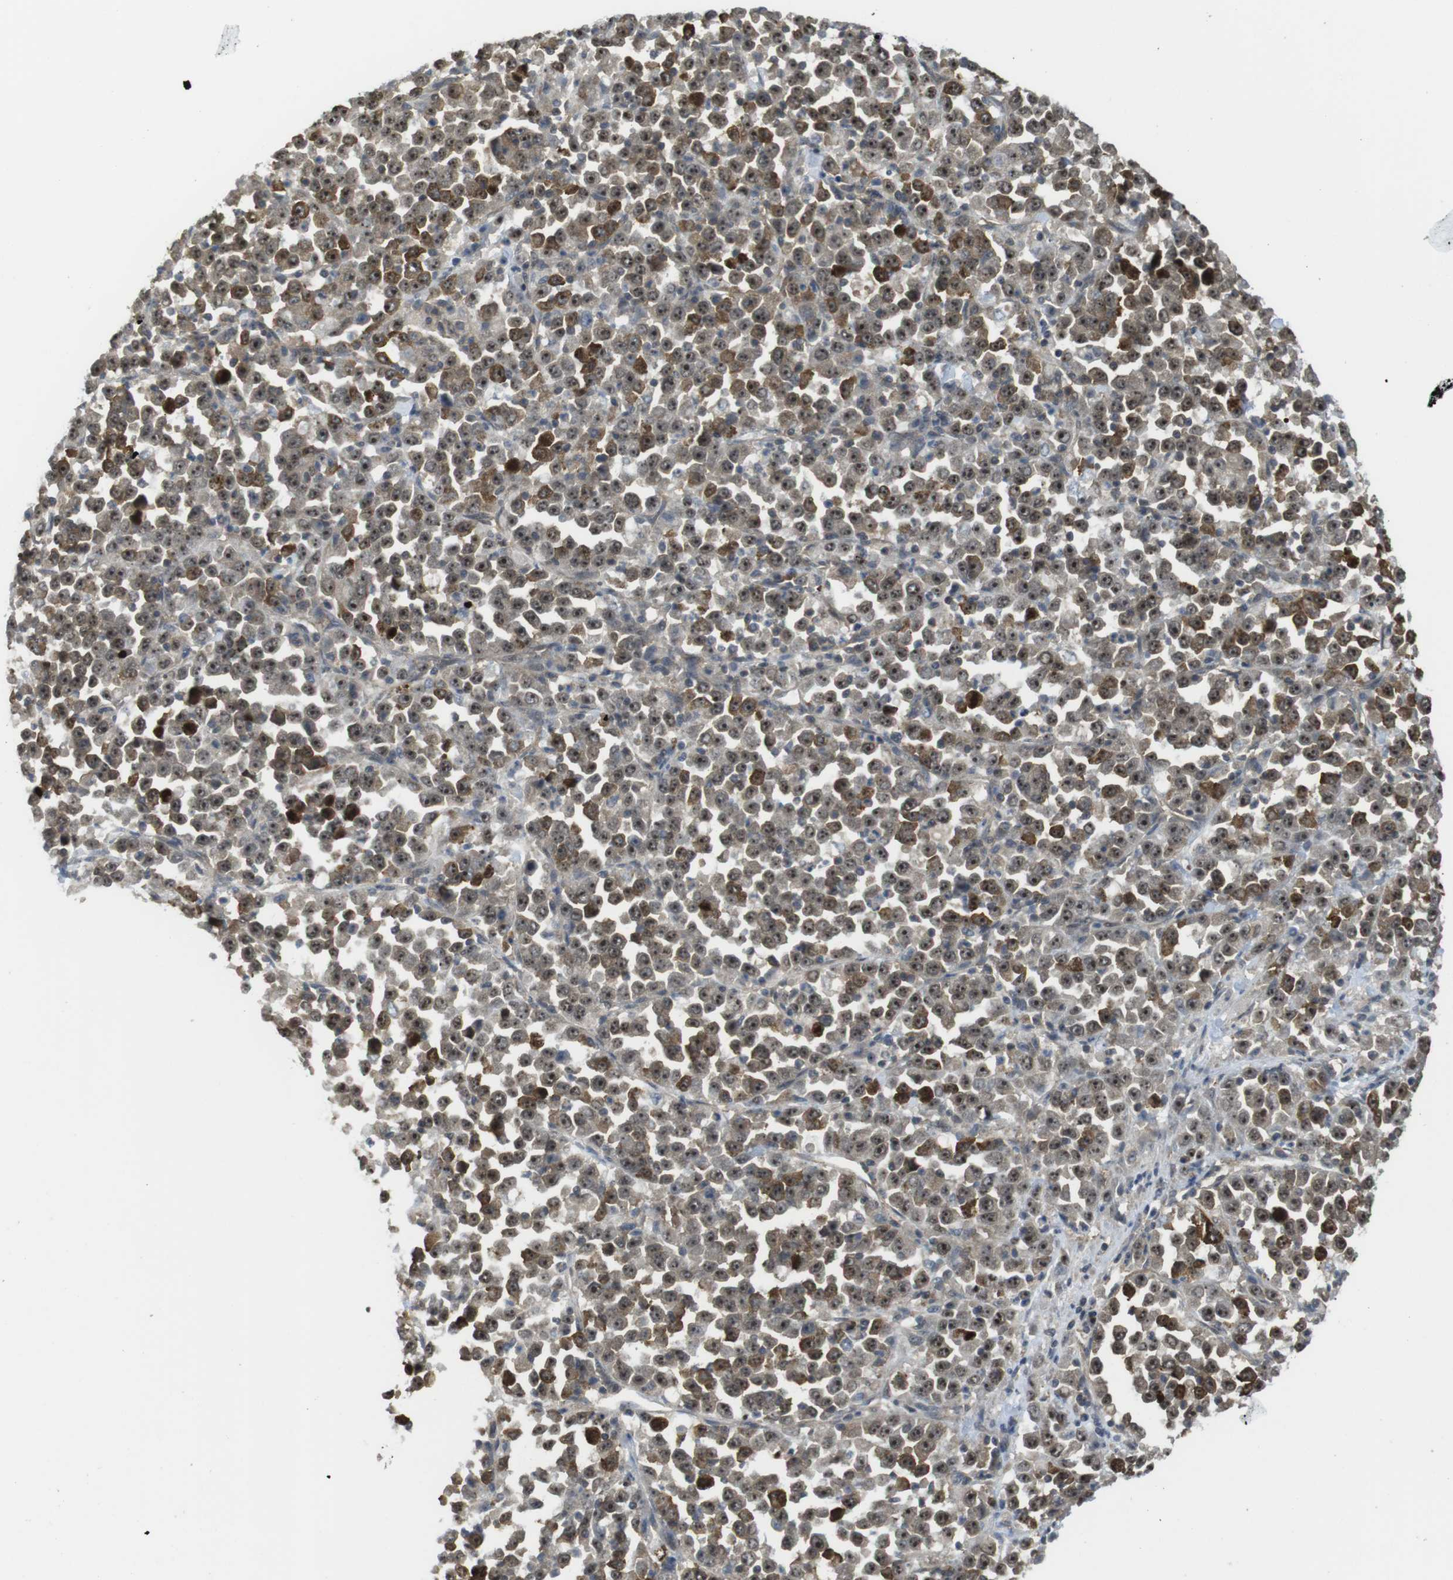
{"staining": {"intensity": "strong", "quantity": ">75%", "location": "cytoplasmic/membranous,nuclear"}, "tissue": "stomach cancer", "cell_type": "Tumor cells", "image_type": "cancer", "snomed": [{"axis": "morphology", "description": "Normal tissue, NOS"}, {"axis": "morphology", "description": "Adenocarcinoma, NOS"}, {"axis": "topography", "description": "Stomach, upper"}, {"axis": "topography", "description": "Stomach"}], "caption": "Immunohistochemical staining of human stomach adenocarcinoma shows high levels of strong cytoplasmic/membranous and nuclear positivity in about >75% of tumor cells.", "gene": "CC2D1A", "patient": {"sex": "male", "age": 59}}